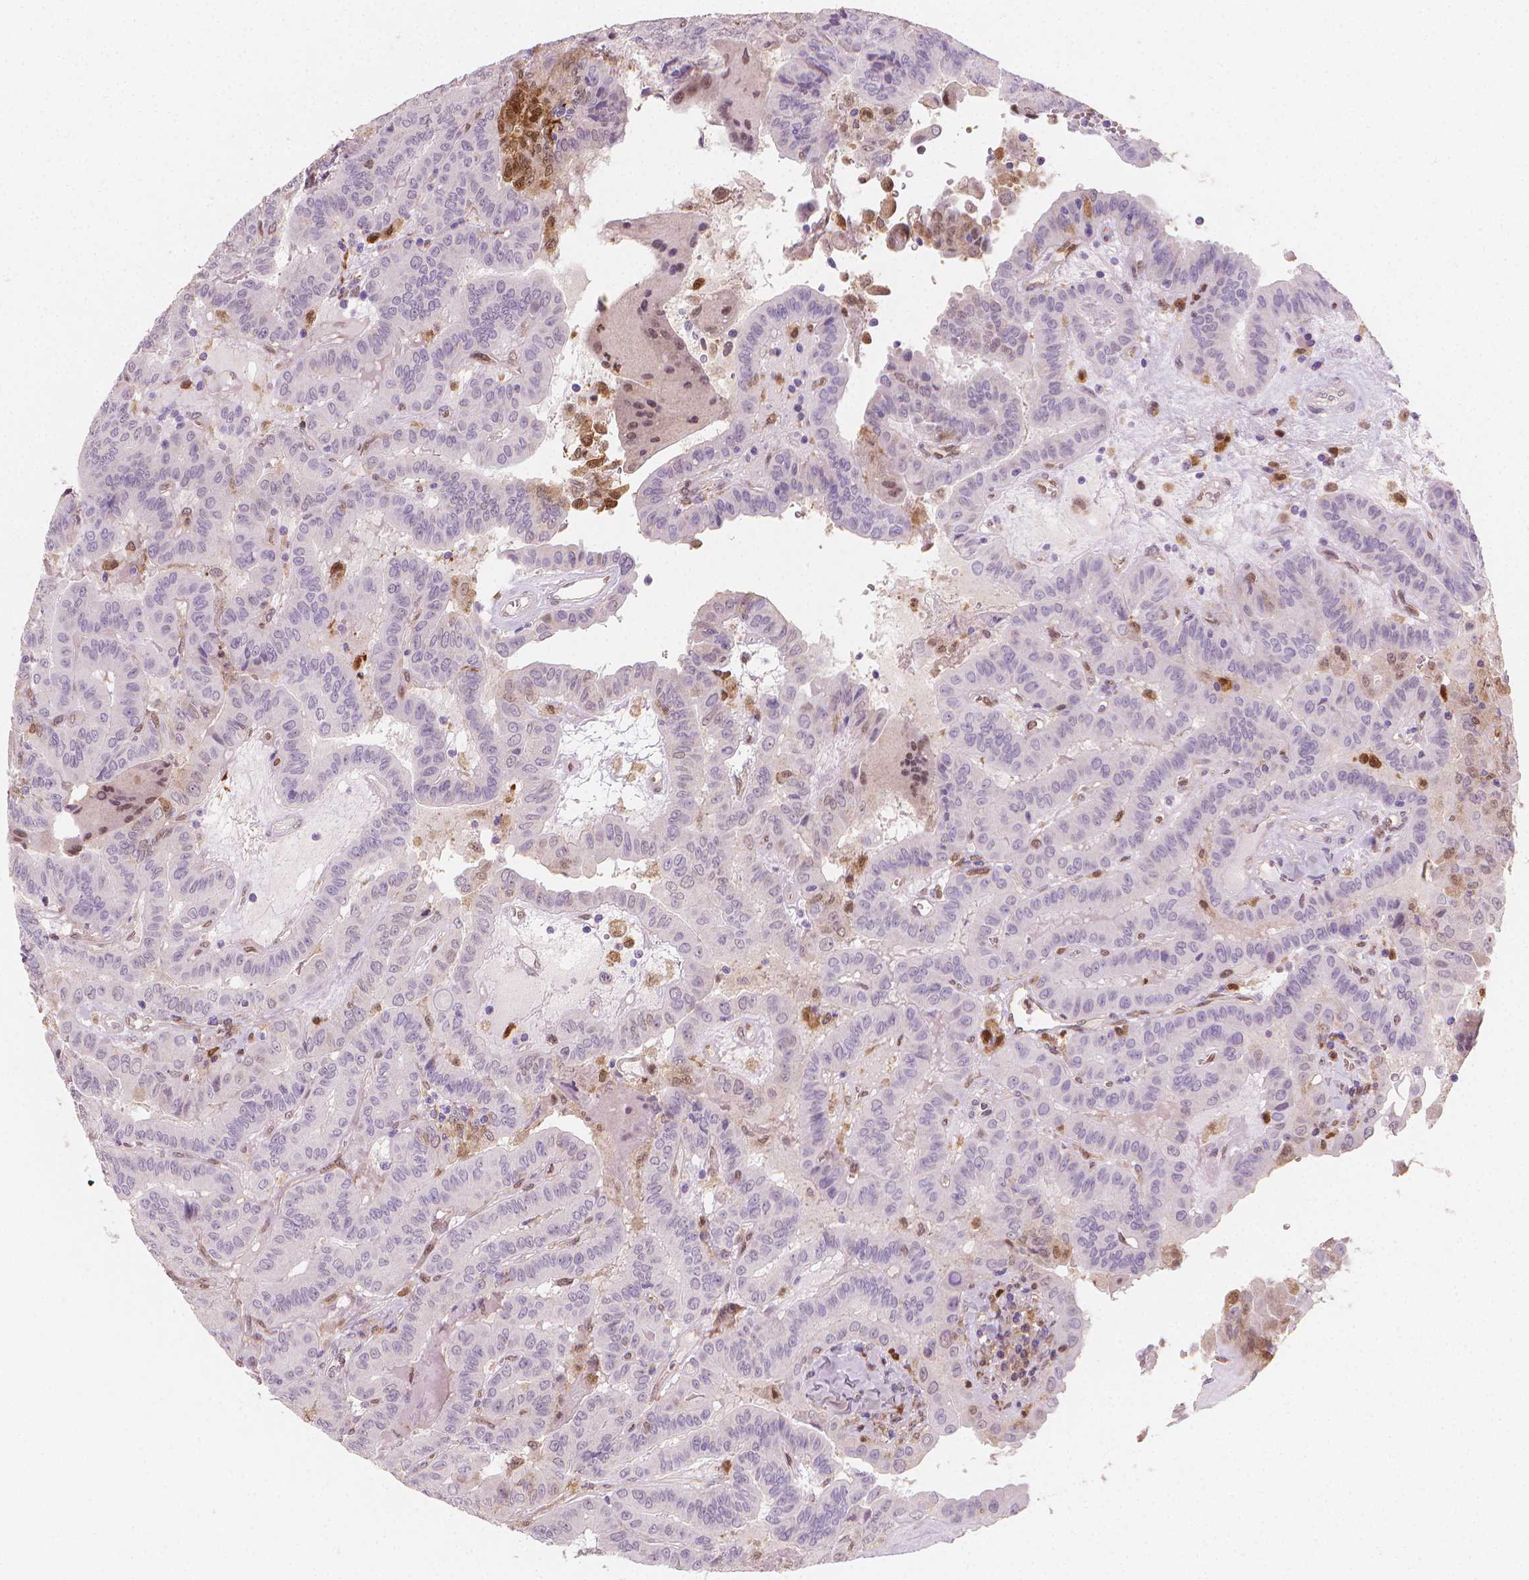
{"staining": {"intensity": "negative", "quantity": "none", "location": "none"}, "tissue": "thyroid cancer", "cell_type": "Tumor cells", "image_type": "cancer", "snomed": [{"axis": "morphology", "description": "Papillary adenocarcinoma, NOS"}, {"axis": "topography", "description": "Thyroid gland"}], "caption": "The photomicrograph displays no significant staining in tumor cells of thyroid cancer.", "gene": "TNFAIP2", "patient": {"sex": "female", "age": 37}}